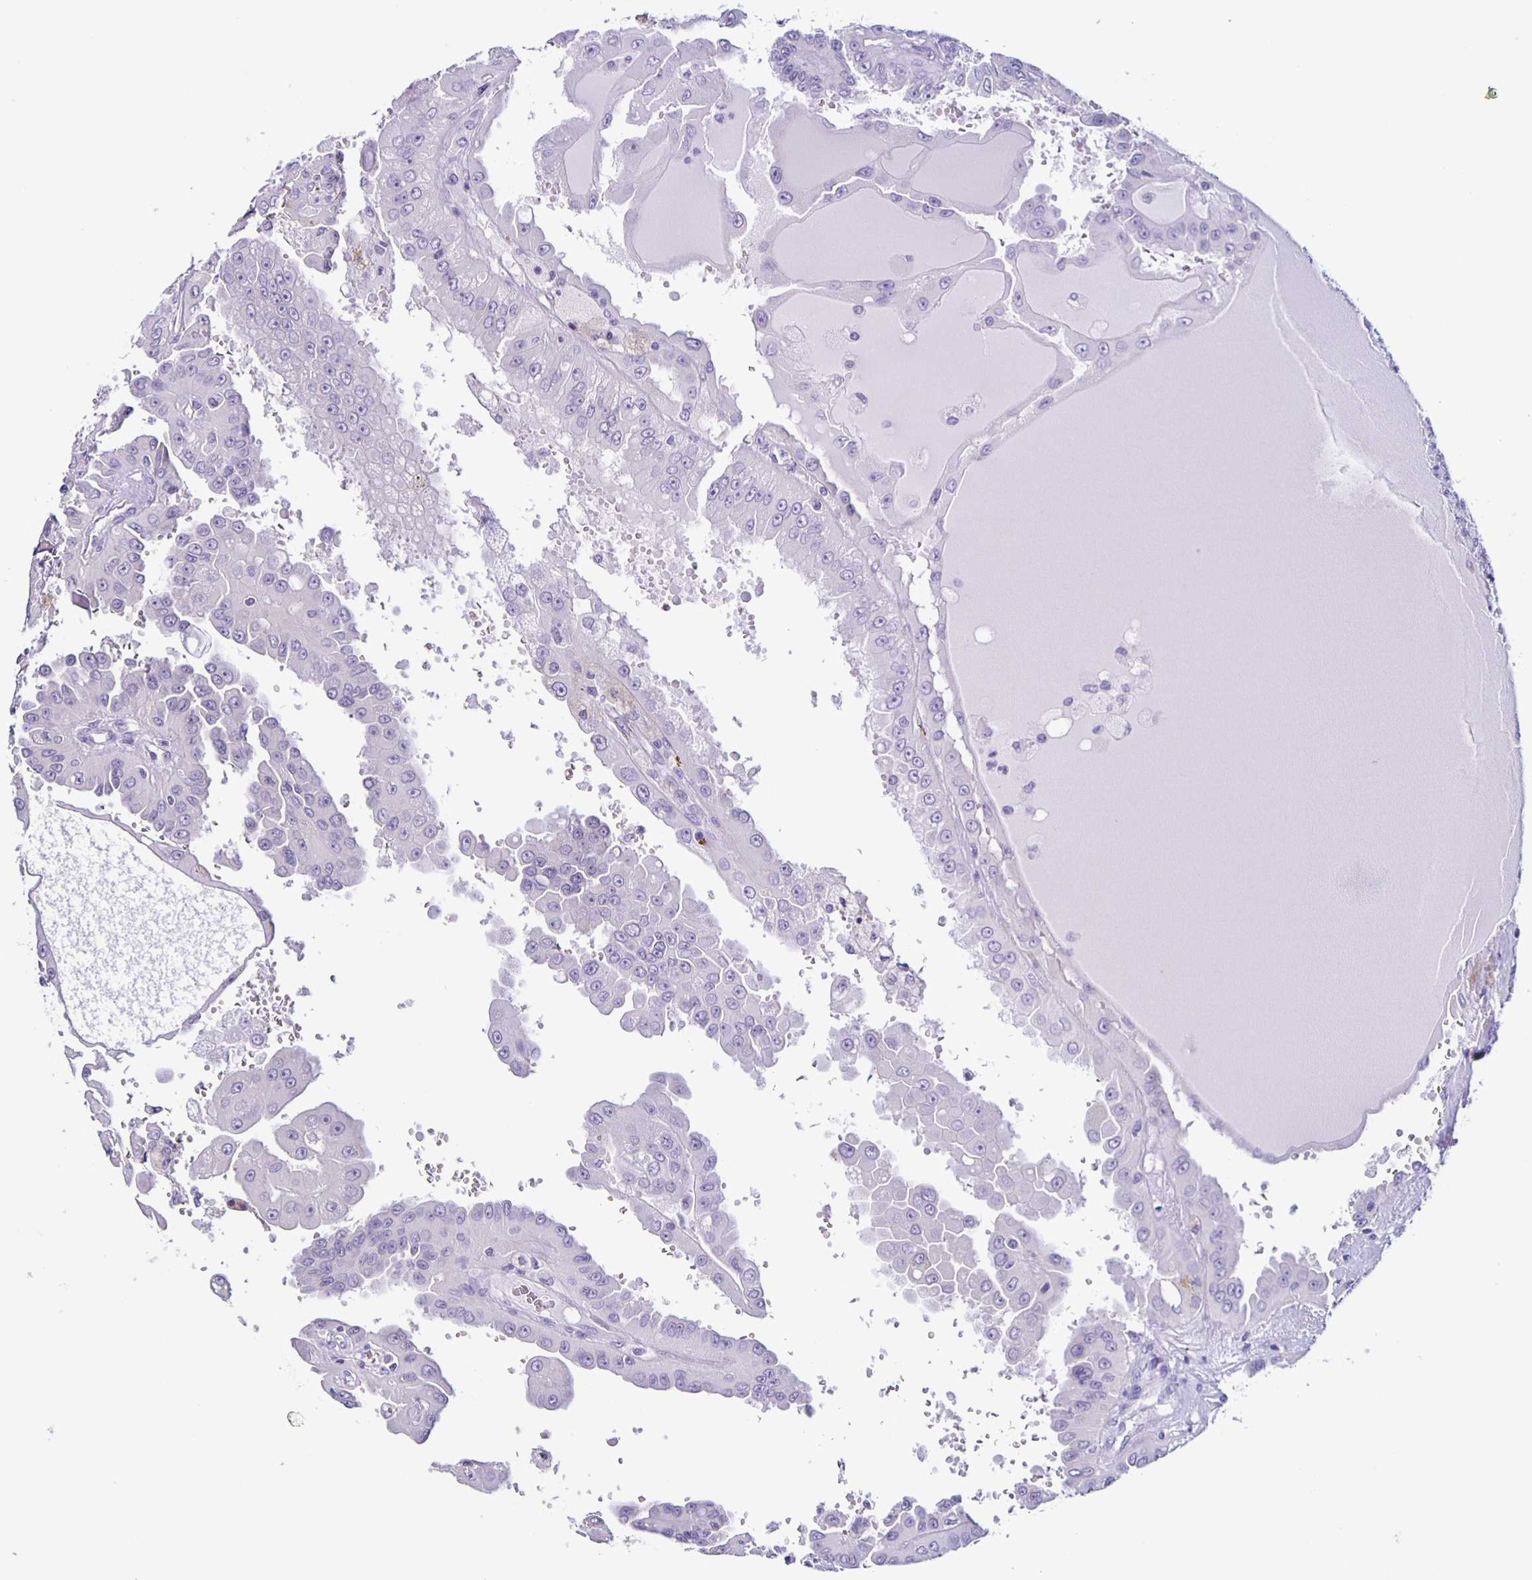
{"staining": {"intensity": "negative", "quantity": "none", "location": "none"}, "tissue": "renal cancer", "cell_type": "Tumor cells", "image_type": "cancer", "snomed": [{"axis": "morphology", "description": "Adenocarcinoma, NOS"}, {"axis": "topography", "description": "Kidney"}], "caption": "Immunohistochemistry of renal cancer (adenocarcinoma) demonstrates no expression in tumor cells.", "gene": "SLC12A3", "patient": {"sex": "male", "age": 58}}